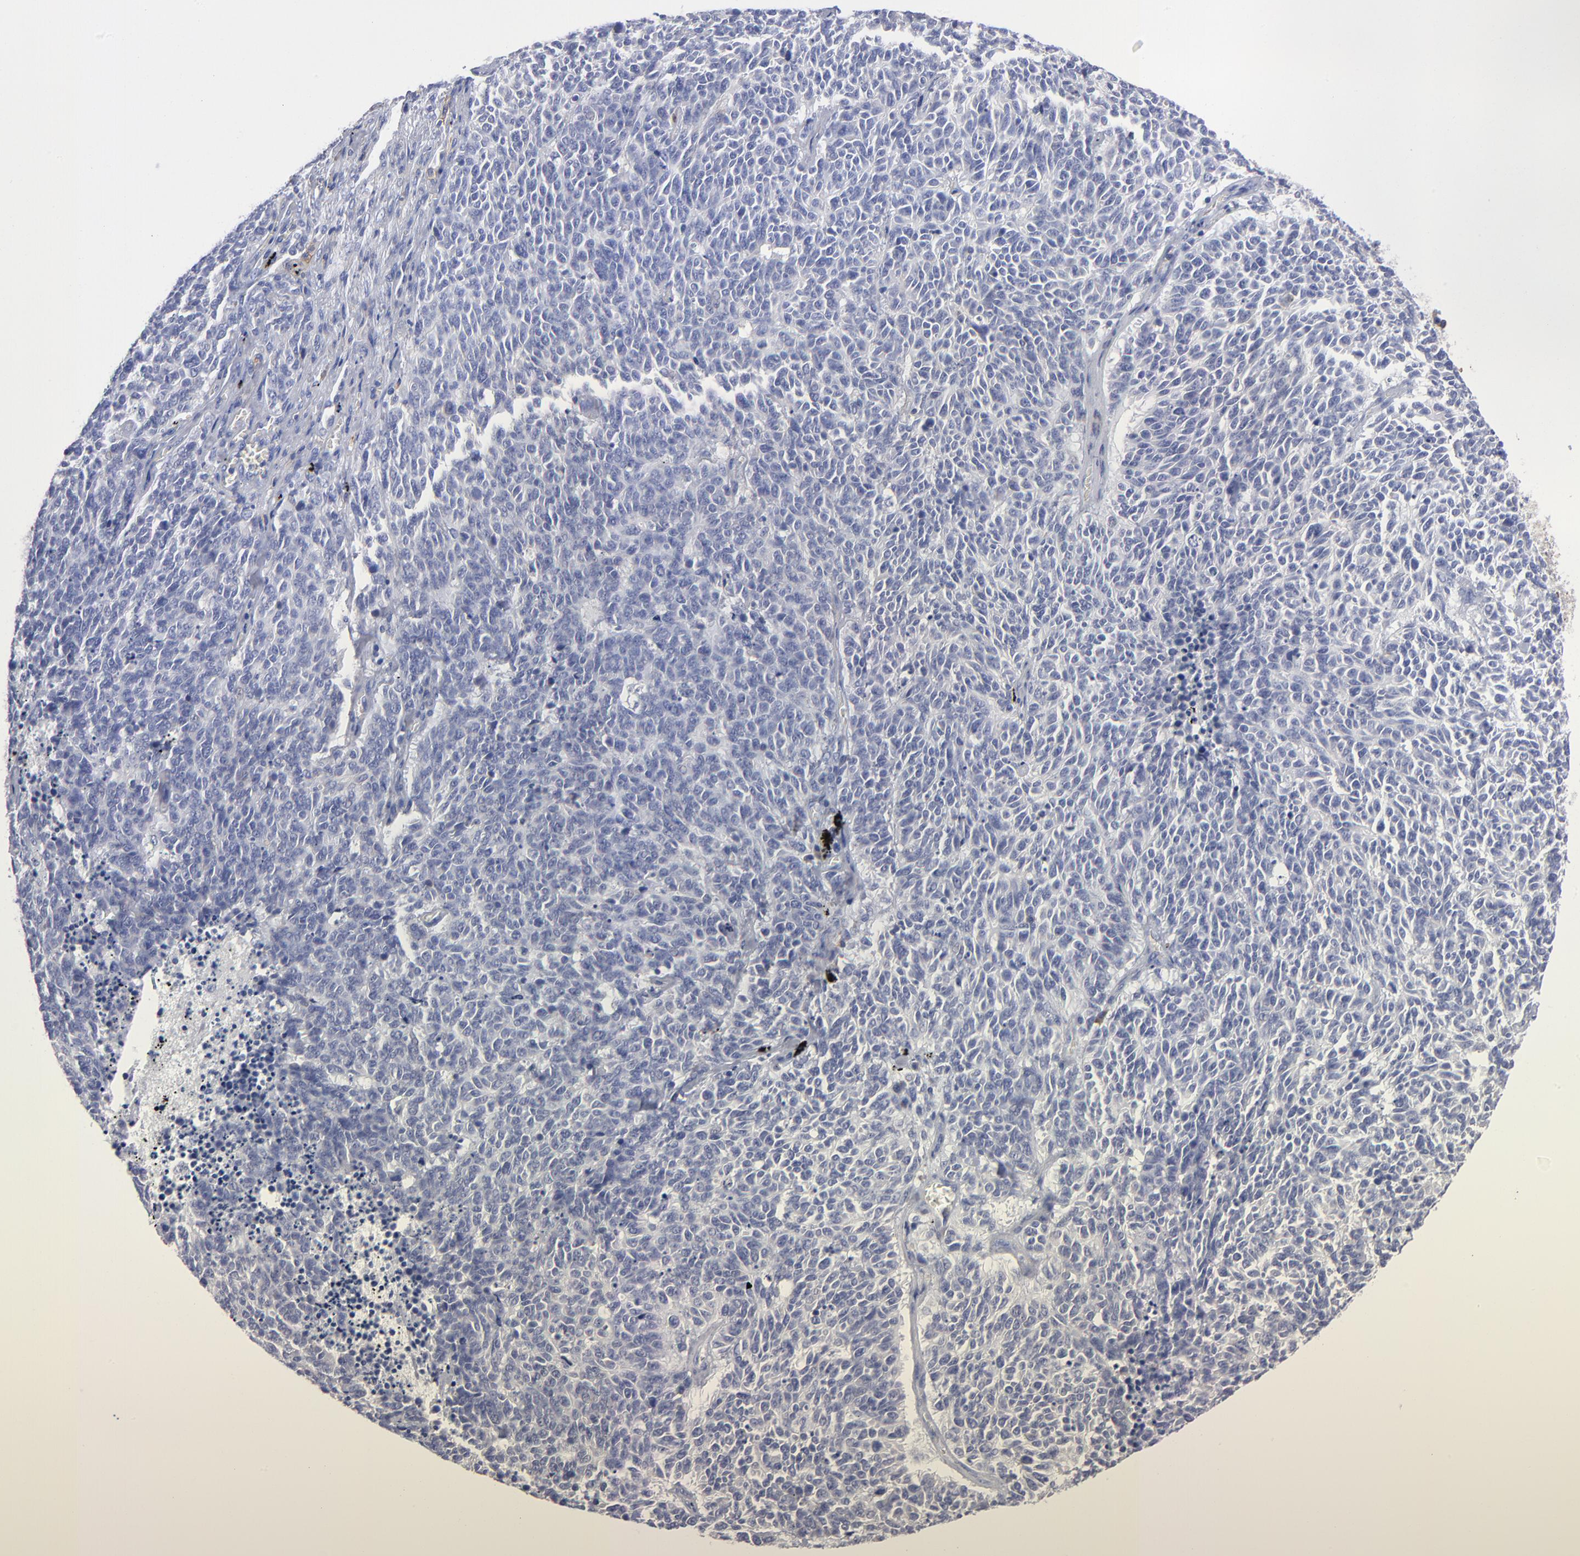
{"staining": {"intensity": "negative", "quantity": "none", "location": "none"}, "tissue": "lung cancer", "cell_type": "Tumor cells", "image_type": "cancer", "snomed": [{"axis": "morphology", "description": "Neoplasm, malignant, NOS"}, {"axis": "topography", "description": "Lung"}], "caption": "This is an IHC photomicrograph of lung cancer. There is no positivity in tumor cells.", "gene": "LAT2", "patient": {"sex": "female", "age": 58}}